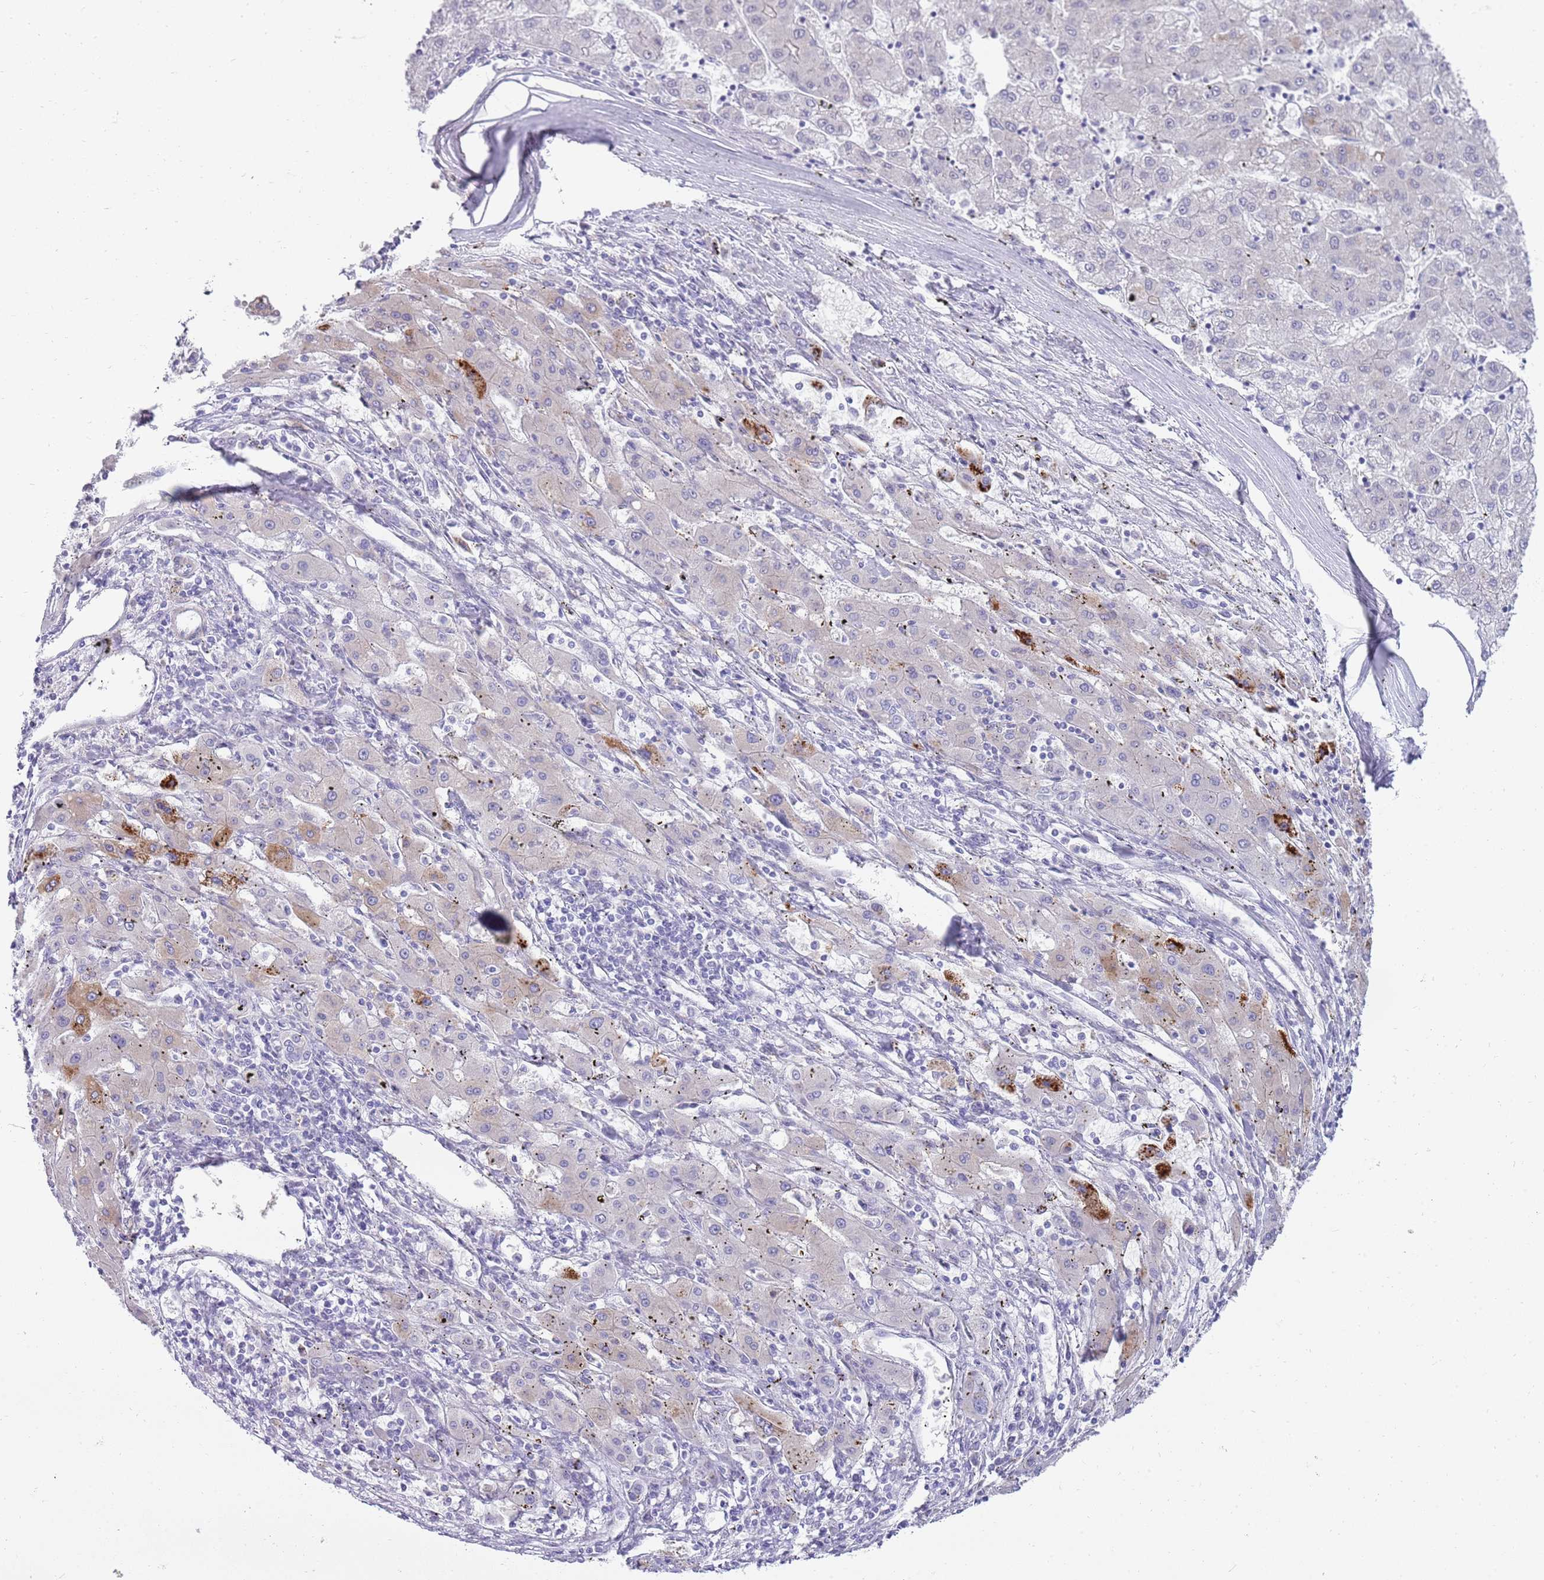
{"staining": {"intensity": "negative", "quantity": "none", "location": "none"}, "tissue": "liver cancer", "cell_type": "Tumor cells", "image_type": "cancer", "snomed": [{"axis": "morphology", "description": "Carcinoma, Hepatocellular, NOS"}, {"axis": "topography", "description": "Liver"}], "caption": "Tumor cells show no significant protein expression in hepatocellular carcinoma (liver). (DAB IHC, high magnification).", "gene": "DIPK1C", "patient": {"sex": "male", "age": 72}}